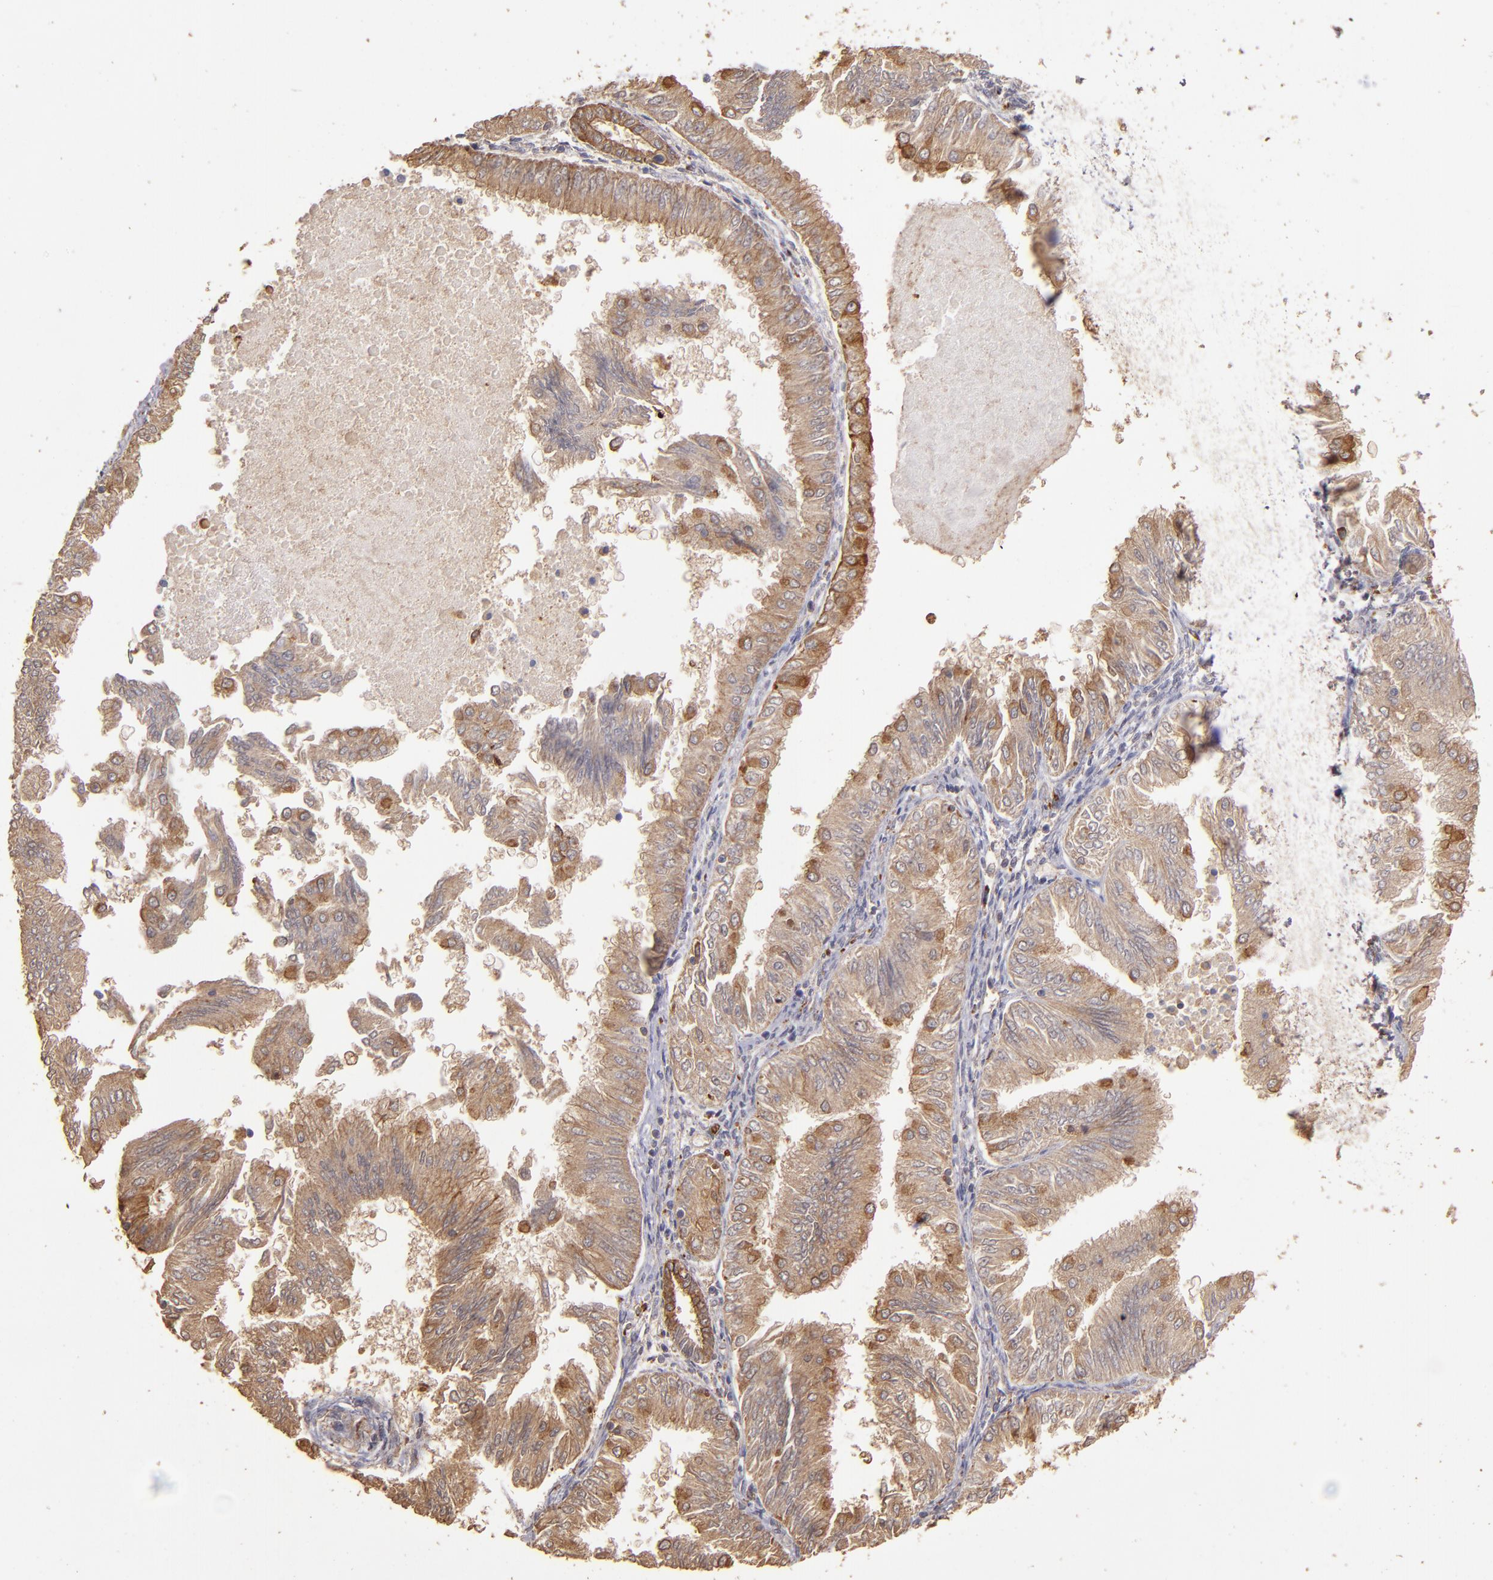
{"staining": {"intensity": "moderate", "quantity": ">75%", "location": "cytoplasmic/membranous"}, "tissue": "endometrial cancer", "cell_type": "Tumor cells", "image_type": "cancer", "snomed": [{"axis": "morphology", "description": "Adenocarcinoma, NOS"}, {"axis": "topography", "description": "Endometrium"}], "caption": "There is medium levels of moderate cytoplasmic/membranous expression in tumor cells of endometrial cancer (adenocarcinoma), as demonstrated by immunohistochemical staining (brown color).", "gene": "SRRD", "patient": {"sex": "female", "age": 53}}